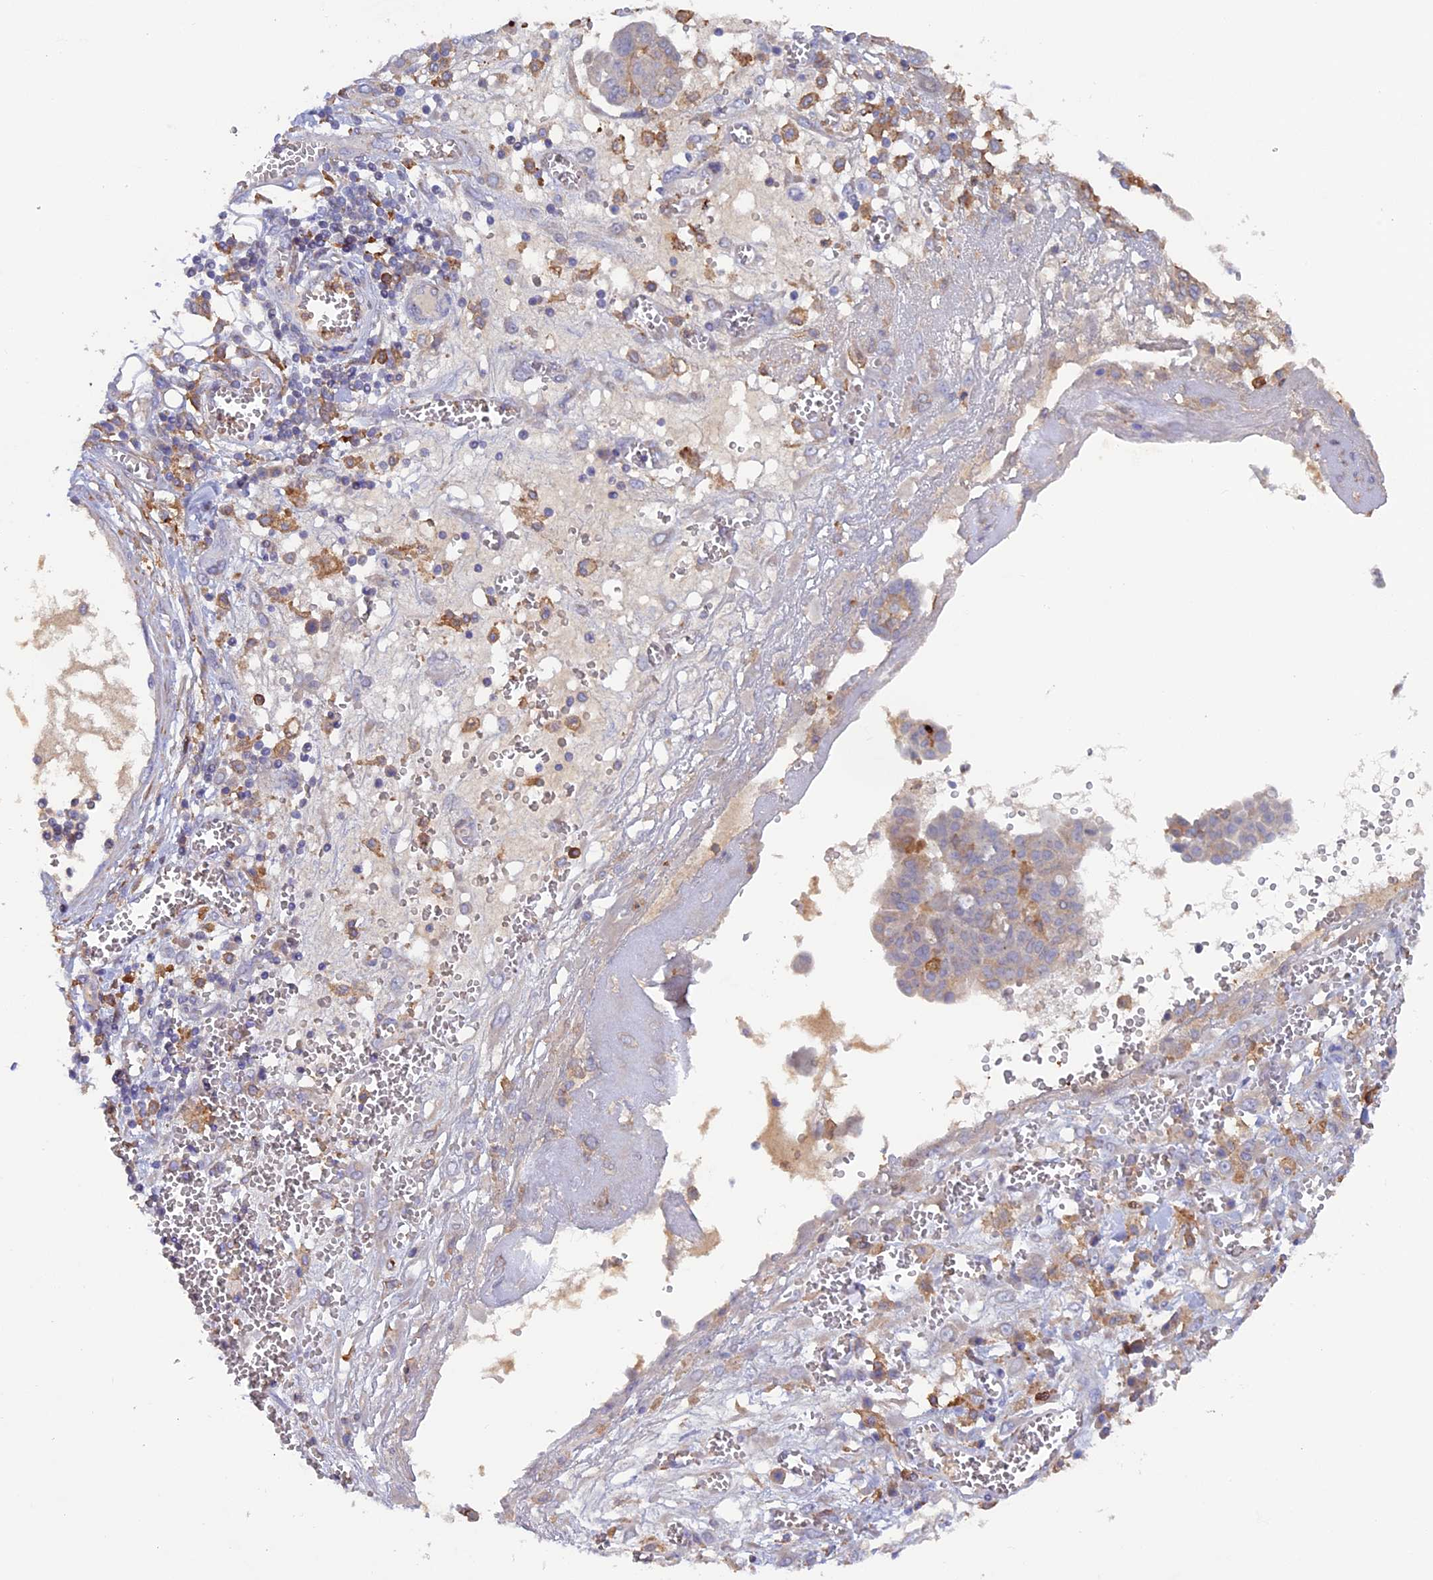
{"staining": {"intensity": "negative", "quantity": "none", "location": "none"}, "tissue": "ovarian cancer", "cell_type": "Tumor cells", "image_type": "cancer", "snomed": [{"axis": "morphology", "description": "Cystadenocarcinoma, serous, NOS"}, {"axis": "topography", "description": "Soft tissue"}, {"axis": "topography", "description": "Ovary"}], "caption": "DAB (3,3'-diaminobenzidine) immunohistochemical staining of human serous cystadenocarcinoma (ovarian) reveals no significant staining in tumor cells.", "gene": "FERMT1", "patient": {"sex": "female", "age": 57}}